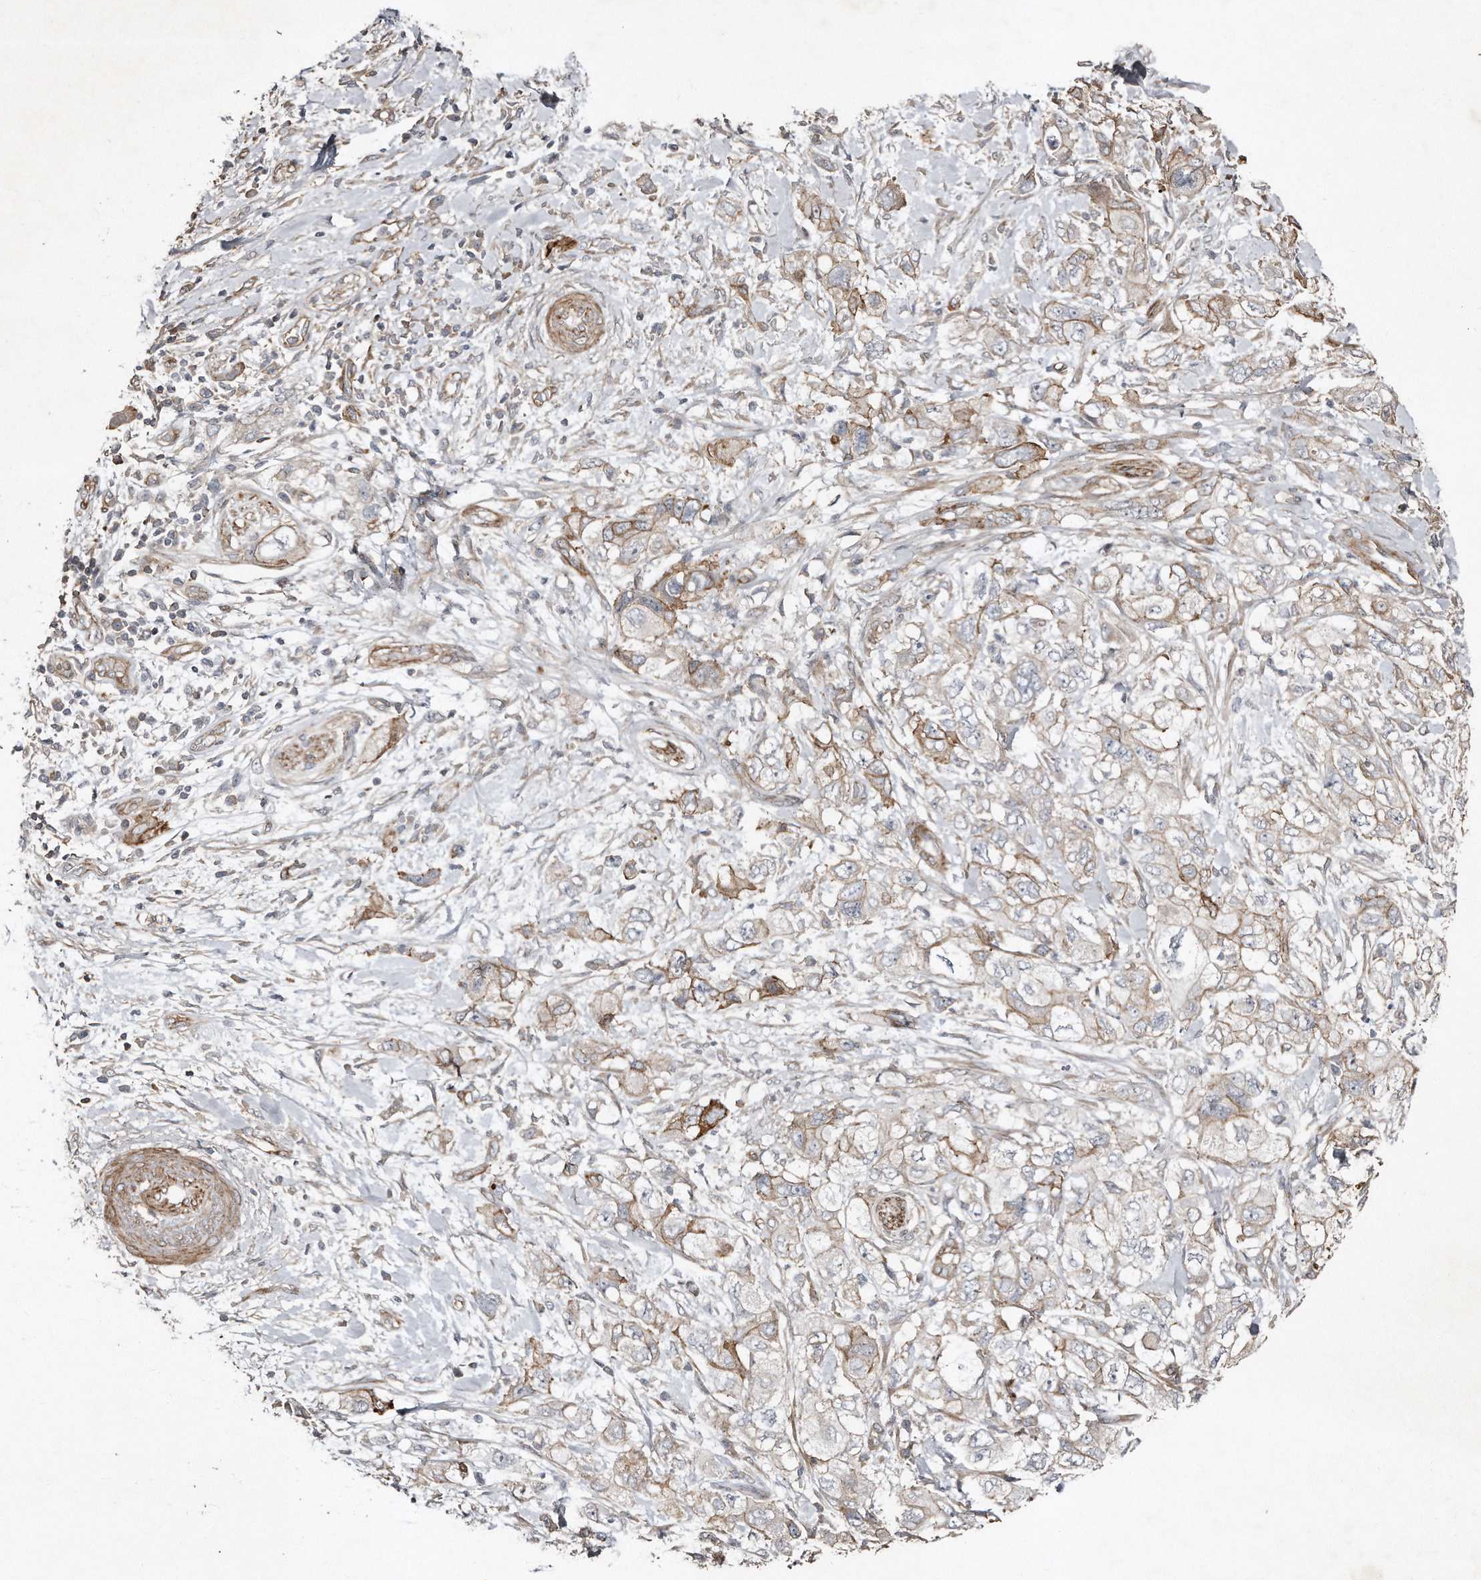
{"staining": {"intensity": "moderate", "quantity": ">75%", "location": "cytoplasmic/membranous"}, "tissue": "pancreatic cancer", "cell_type": "Tumor cells", "image_type": "cancer", "snomed": [{"axis": "morphology", "description": "Adenocarcinoma, NOS"}, {"axis": "topography", "description": "Pancreas"}], "caption": "Pancreatic adenocarcinoma was stained to show a protein in brown. There is medium levels of moderate cytoplasmic/membranous expression in about >75% of tumor cells. The staining is performed using DAB (3,3'-diaminobenzidine) brown chromogen to label protein expression. The nuclei are counter-stained blue using hematoxylin.", "gene": "SNAP47", "patient": {"sex": "female", "age": 73}}